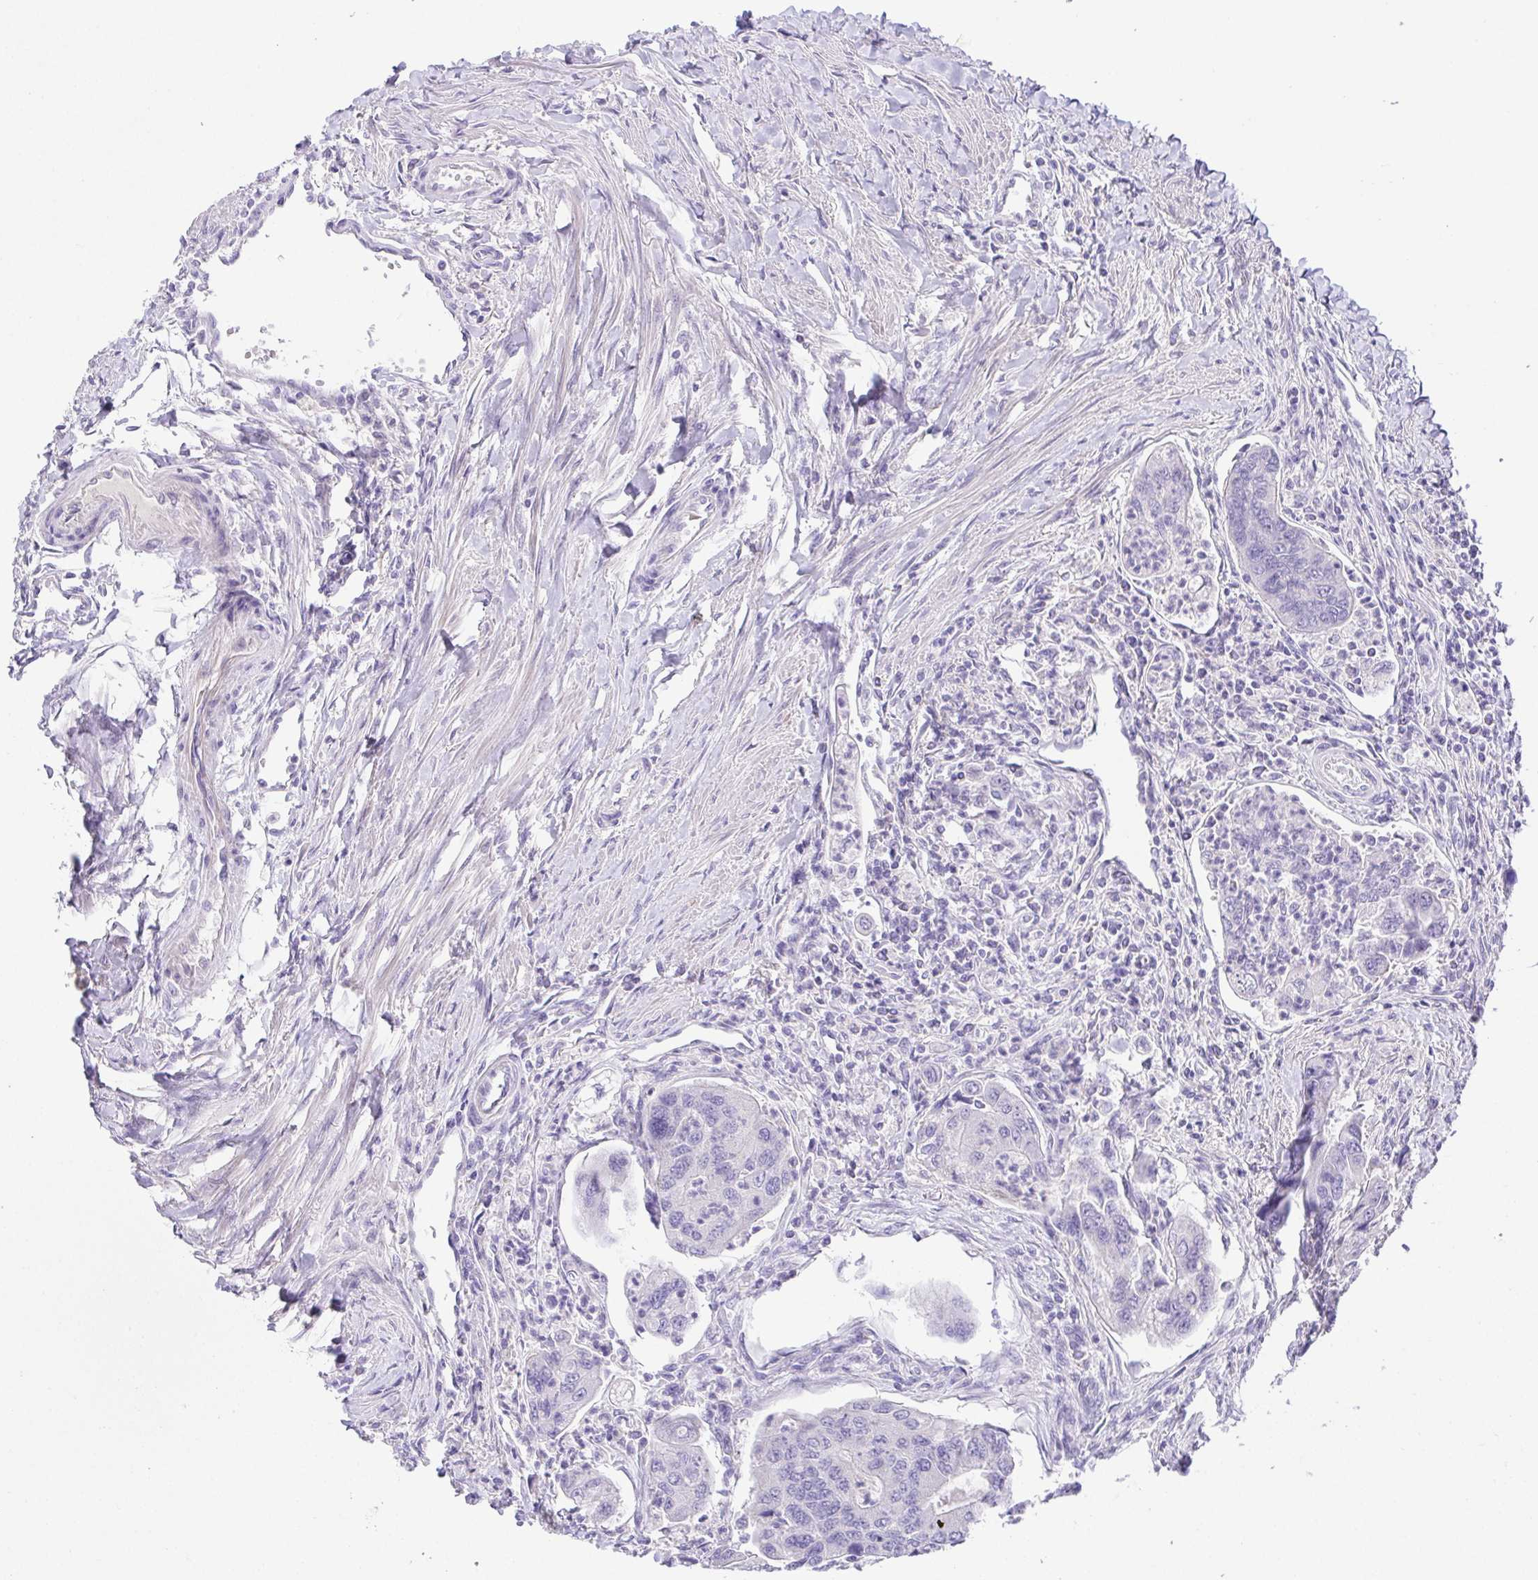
{"staining": {"intensity": "negative", "quantity": "none", "location": "none"}, "tissue": "colorectal cancer", "cell_type": "Tumor cells", "image_type": "cancer", "snomed": [{"axis": "morphology", "description": "Adenocarcinoma, NOS"}, {"axis": "topography", "description": "Colon"}], "caption": "A high-resolution image shows immunohistochemistry (IHC) staining of colorectal cancer, which shows no significant expression in tumor cells. (Brightfield microscopy of DAB (3,3'-diaminobenzidine) immunohistochemistry (IHC) at high magnification).", "gene": "HAPLN2", "patient": {"sex": "female", "age": 67}}